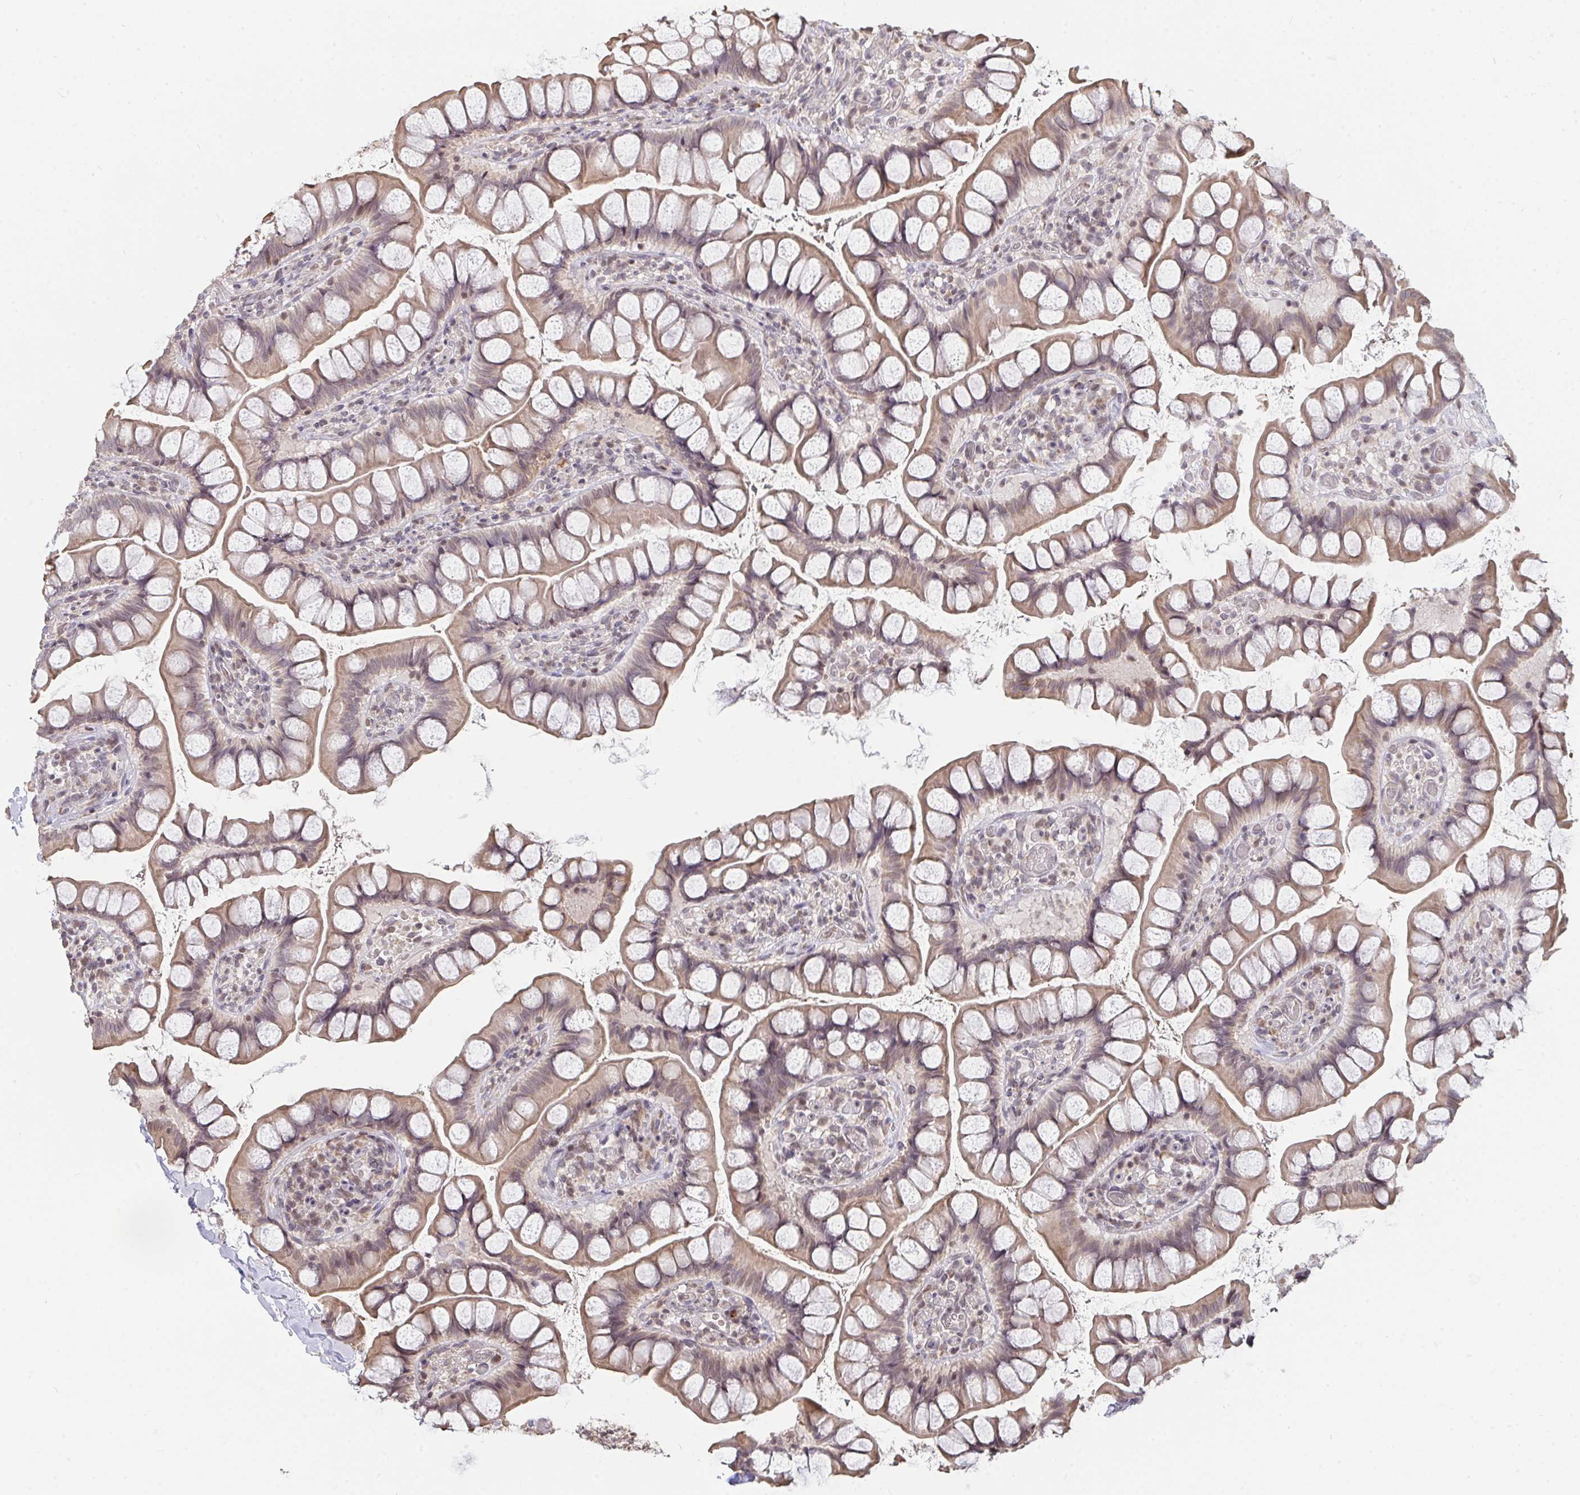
{"staining": {"intensity": "moderate", "quantity": ">75%", "location": "cytoplasmic/membranous,nuclear"}, "tissue": "small intestine", "cell_type": "Glandular cells", "image_type": "normal", "snomed": [{"axis": "morphology", "description": "Normal tissue, NOS"}, {"axis": "topography", "description": "Small intestine"}], "caption": "Immunohistochemical staining of normal small intestine shows medium levels of moderate cytoplasmic/membranous,nuclear positivity in about >75% of glandular cells. The staining was performed using DAB (3,3'-diaminobenzidine), with brown indicating positive protein expression. Nuclei are stained blue with hematoxylin.", "gene": "SAP30", "patient": {"sex": "male", "age": 70}}